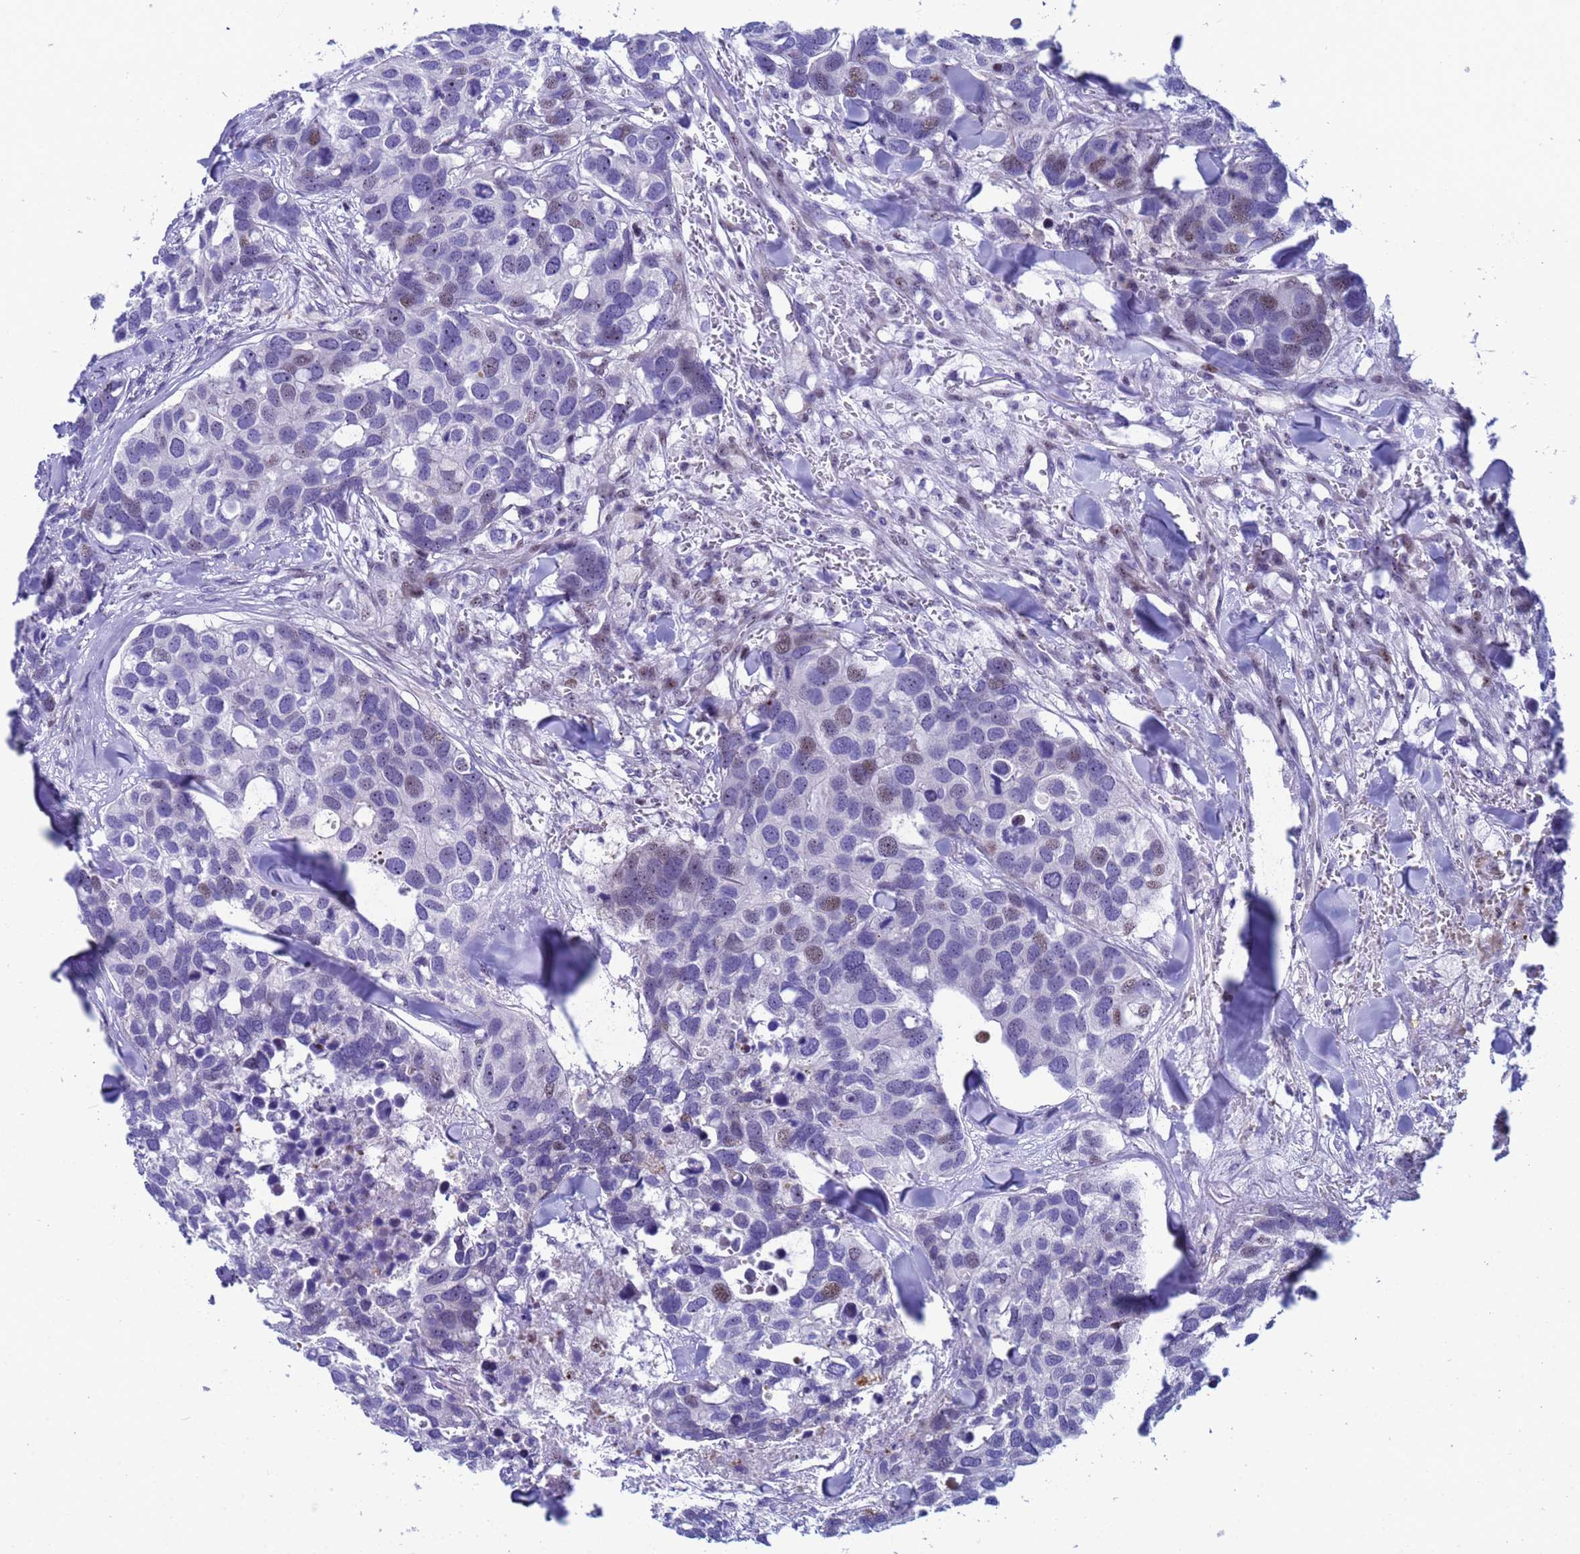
{"staining": {"intensity": "weak", "quantity": "<25%", "location": "nuclear"}, "tissue": "breast cancer", "cell_type": "Tumor cells", "image_type": "cancer", "snomed": [{"axis": "morphology", "description": "Duct carcinoma"}, {"axis": "topography", "description": "Breast"}], "caption": "Immunohistochemistry photomicrograph of breast invasive ductal carcinoma stained for a protein (brown), which exhibits no positivity in tumor cells.", "gene": "POP5", "patient": {"sex": "female", "age": 83}}